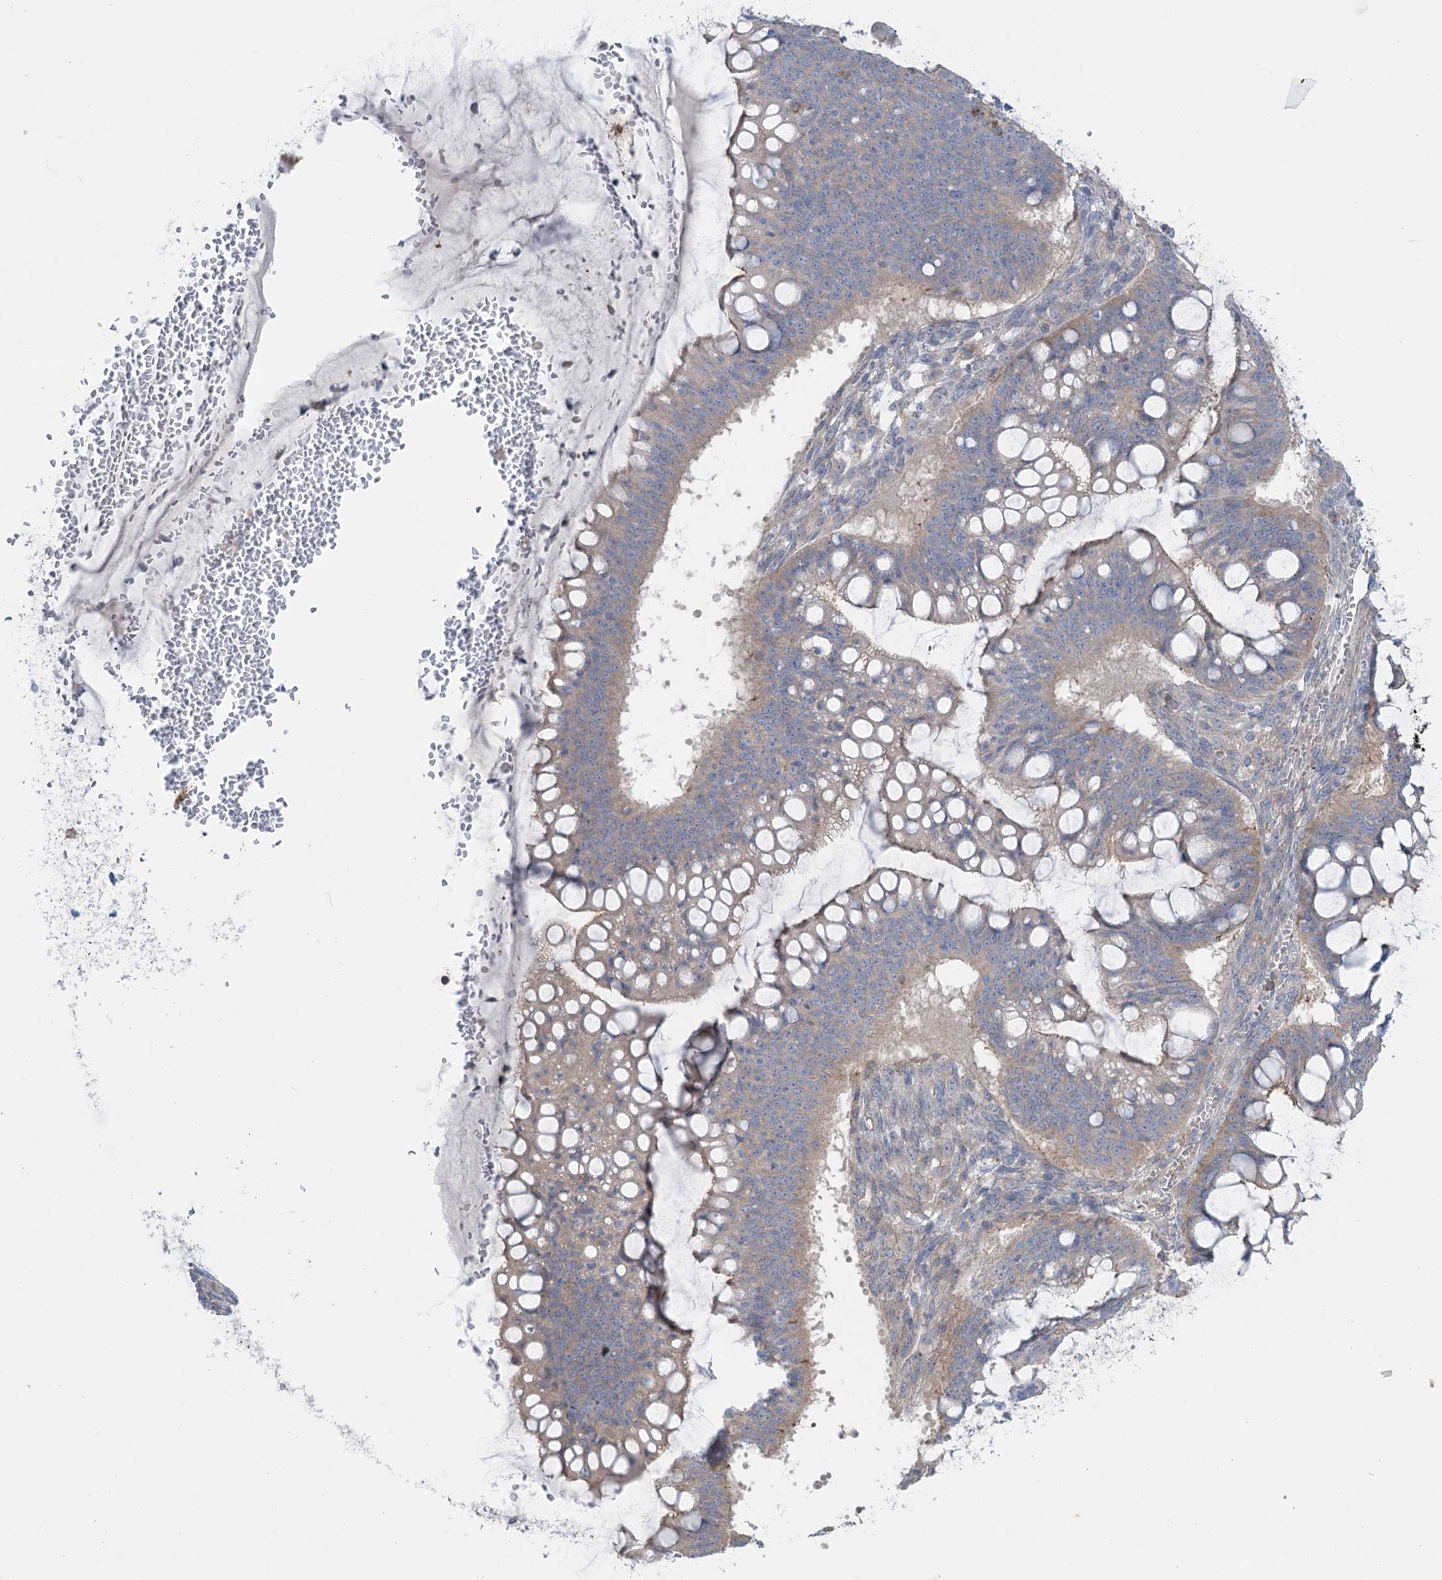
{"staining": {"intensity": "weak", "quantity": "25%-75%", "location": "cytoplasmic/membranous"}, "tissue": "ovarian cancer", "cell_type": "Tumor cells", "image_type": "cancer", "snomed": [{"axis": "morphology", "description": "Cystadenocarcinoma, mucinous, NOS"}, {"axis": "topography", "description": "Ovary"}], "caption": "The photomicrograph demonstrates immunohistochemical staining of ovarian cancer (mucinous cystadenocarcinoma). There is weak cytoplasmic/membranous staining is present in about 25%-75% of tumor cells.", "gene": "LARP1B", "patient": {"sex": "female", "age": 73}}